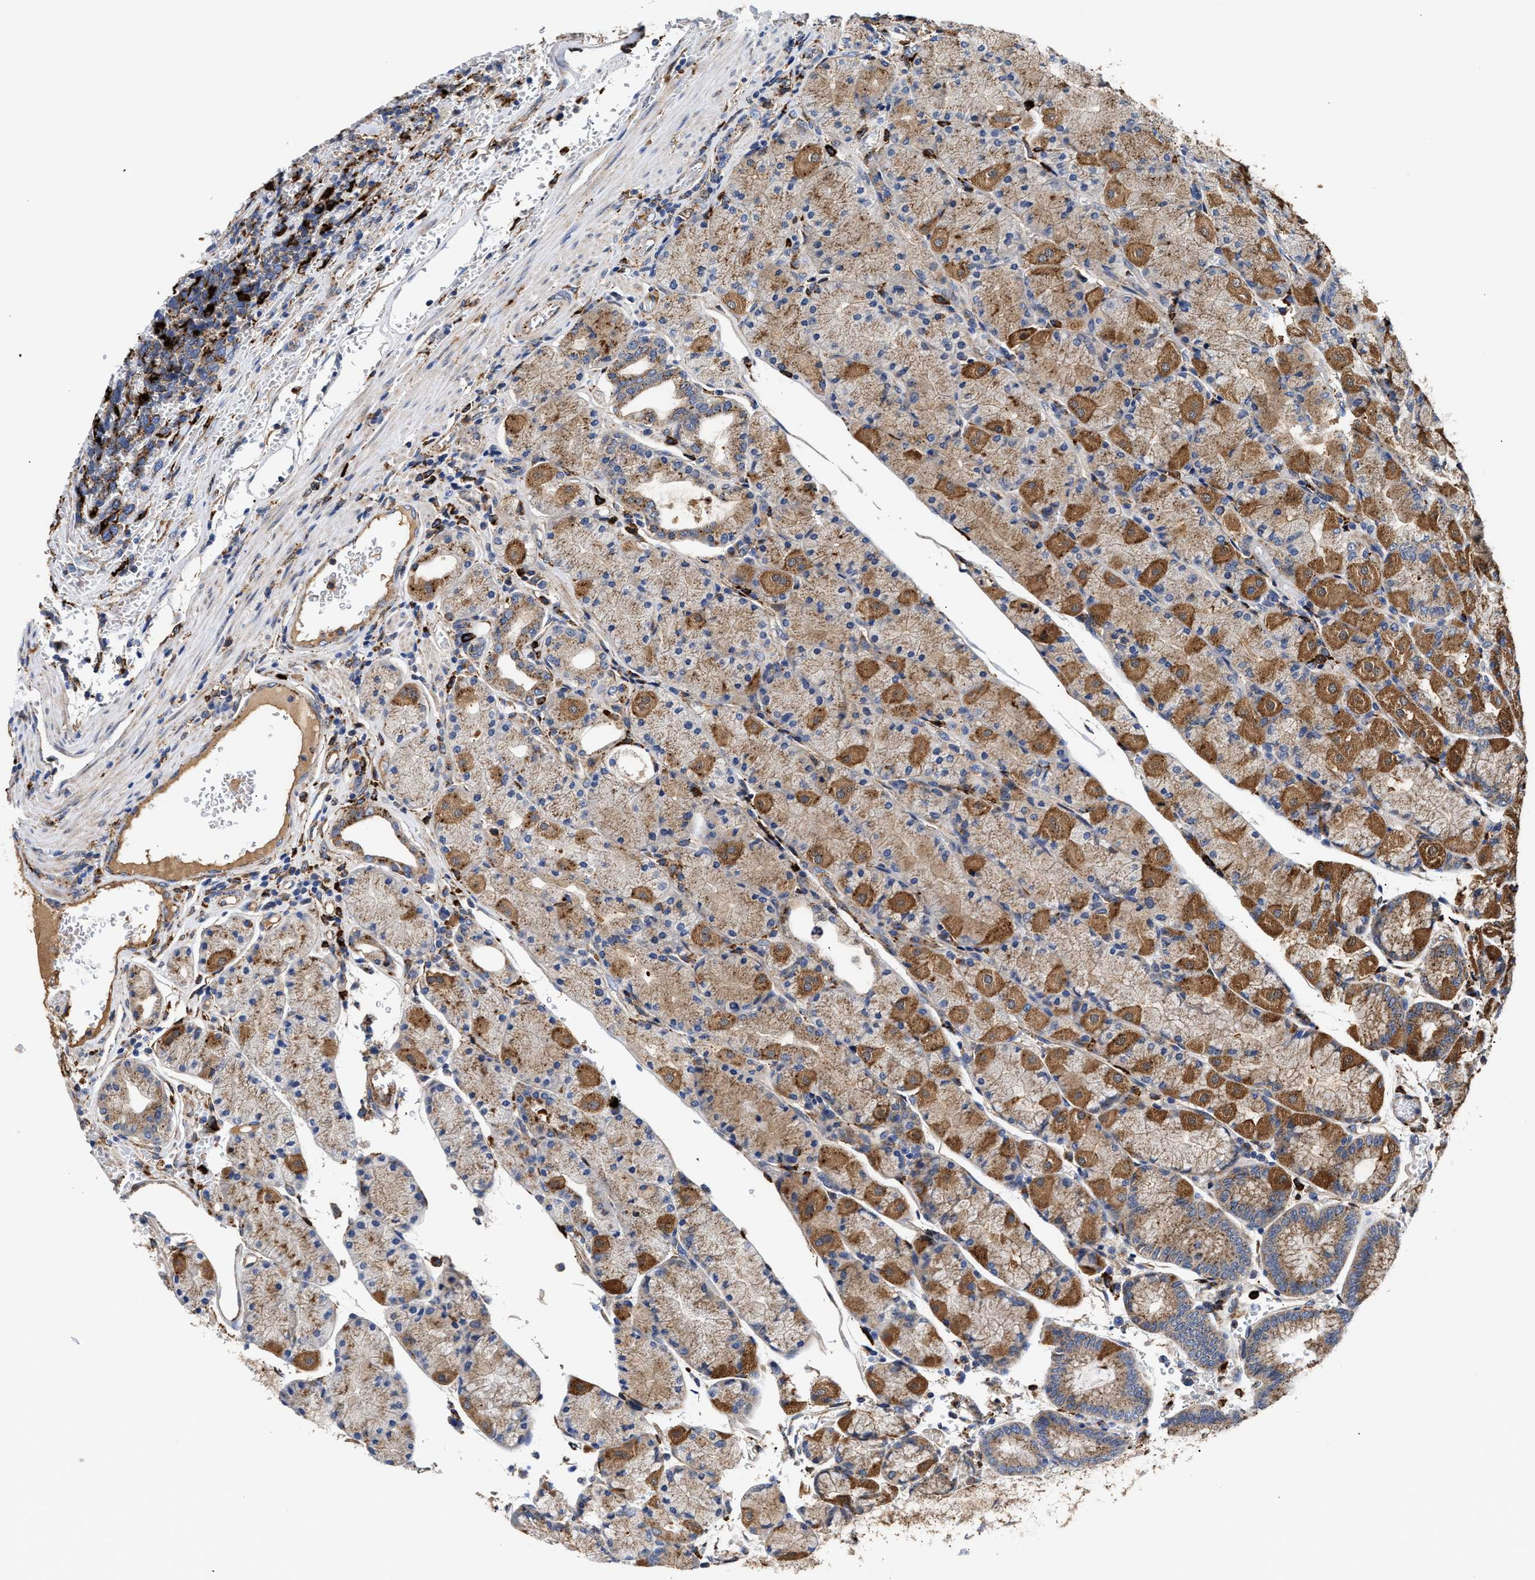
{"staining": {"intensity": "moderate", "quantity": "25%-75%", "location": "cytoplasmic/membranous"}, "tissue": "stomach", "cell_type": "Glandular cells", "image_type": "normal", "snomed": [{"axis": "morphology", "description": "Normal tissue, NOS"}, {"axis": "morphology", "description": "Carcinoid, malignant, NOS"}, {"axis": "topography", "description": "Stomach, upper"}], "caption": "Human stomach stained with a protein marker exhibits moderate staining in glandular cells.", "gene": "CCDC146", "patient": {"sex": "male", "age": 39}}